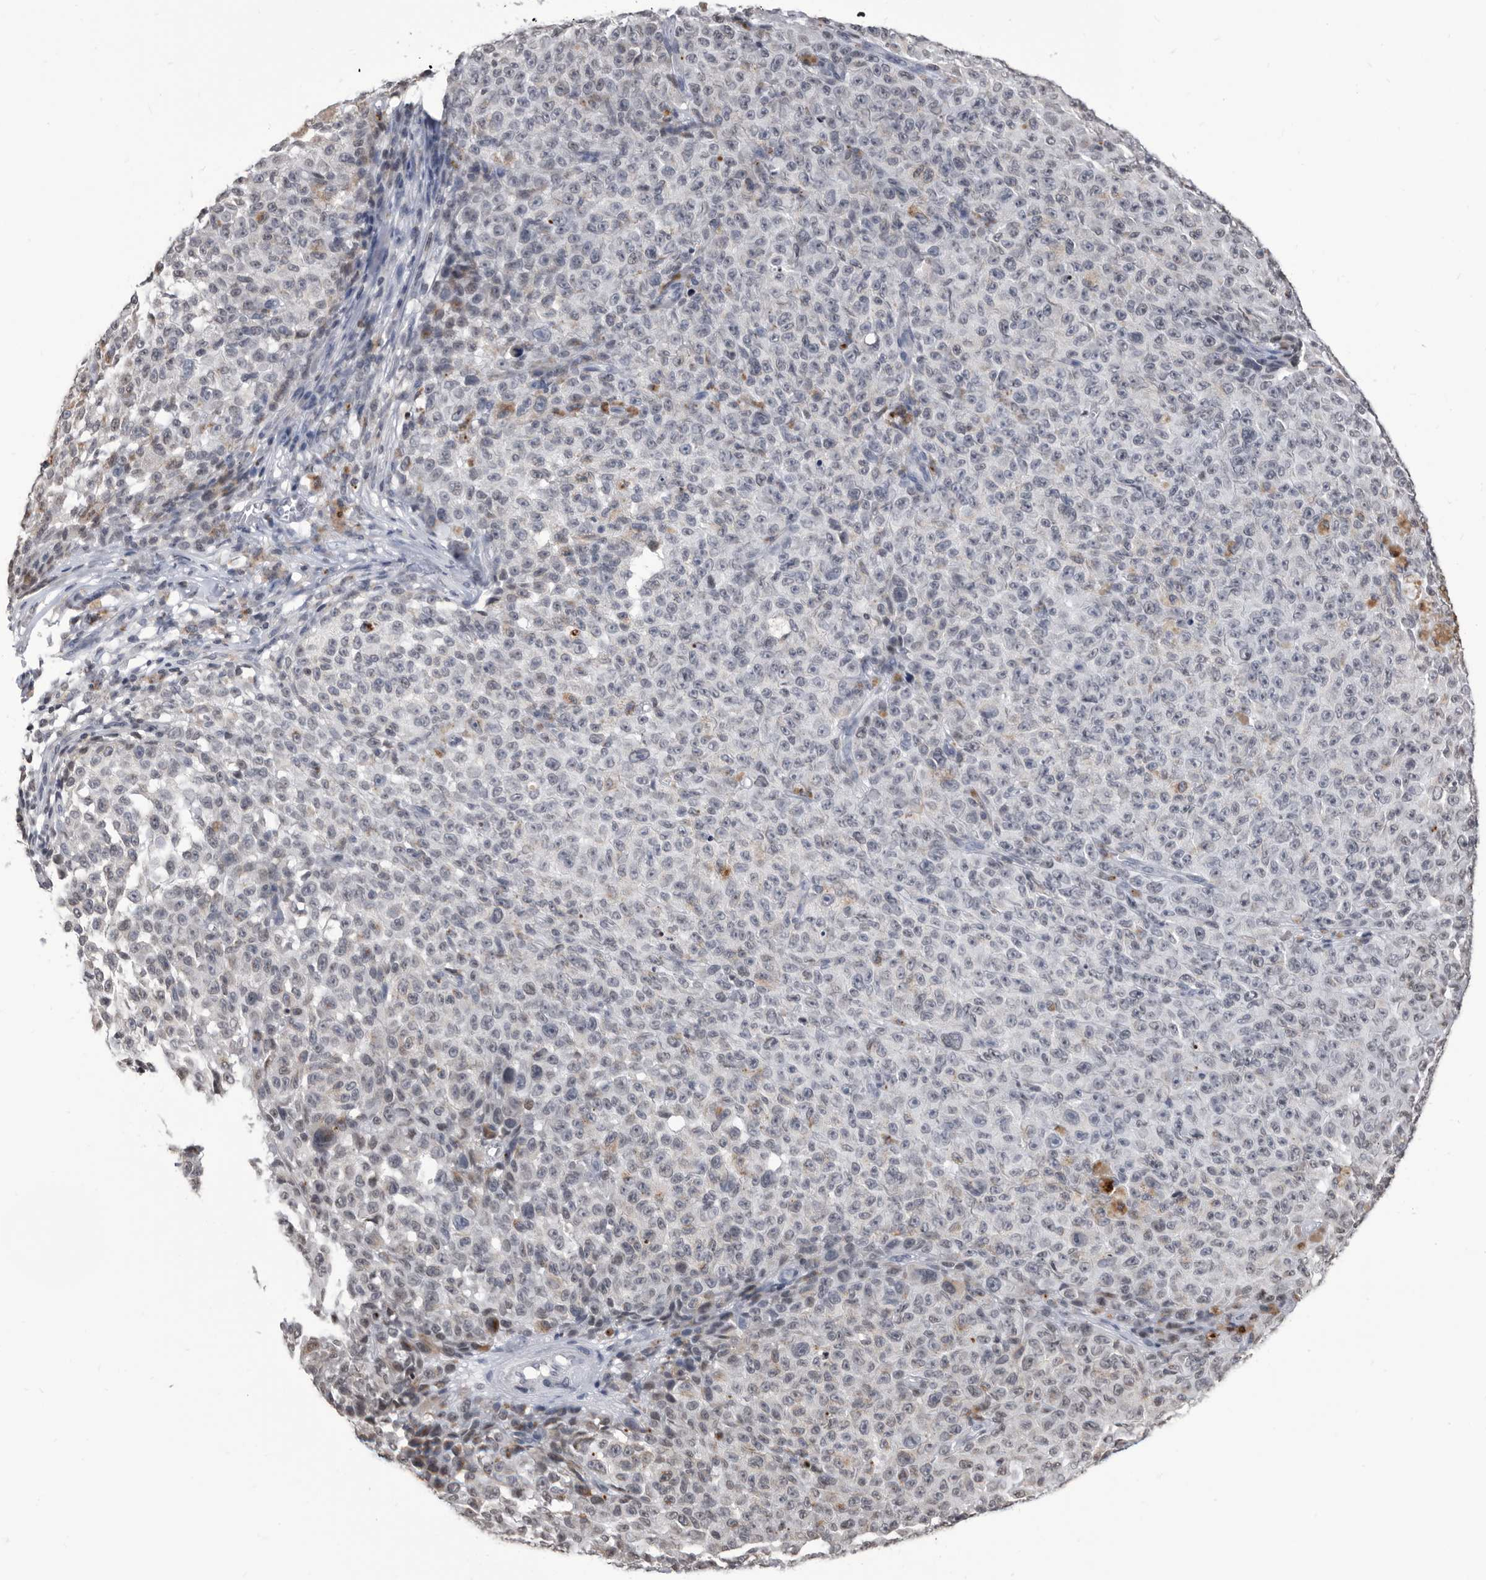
{"staining": {"intensity": "negative", "quantity": "none", "location": "none"}, "tissue": "melanoma", "cell_type": "Tumor cells", "image_type": "cancer", "snomed": [{"axis": "morphology", "description": "Malignant melanoma, NOS"}, {"axis": "topography", "description": "Skin"}], "caption": "There is no significant expression in tumor cells of malignant melanoma.", "gene": "TSTD1", "patient": {"sex": "female", "age": 82}}